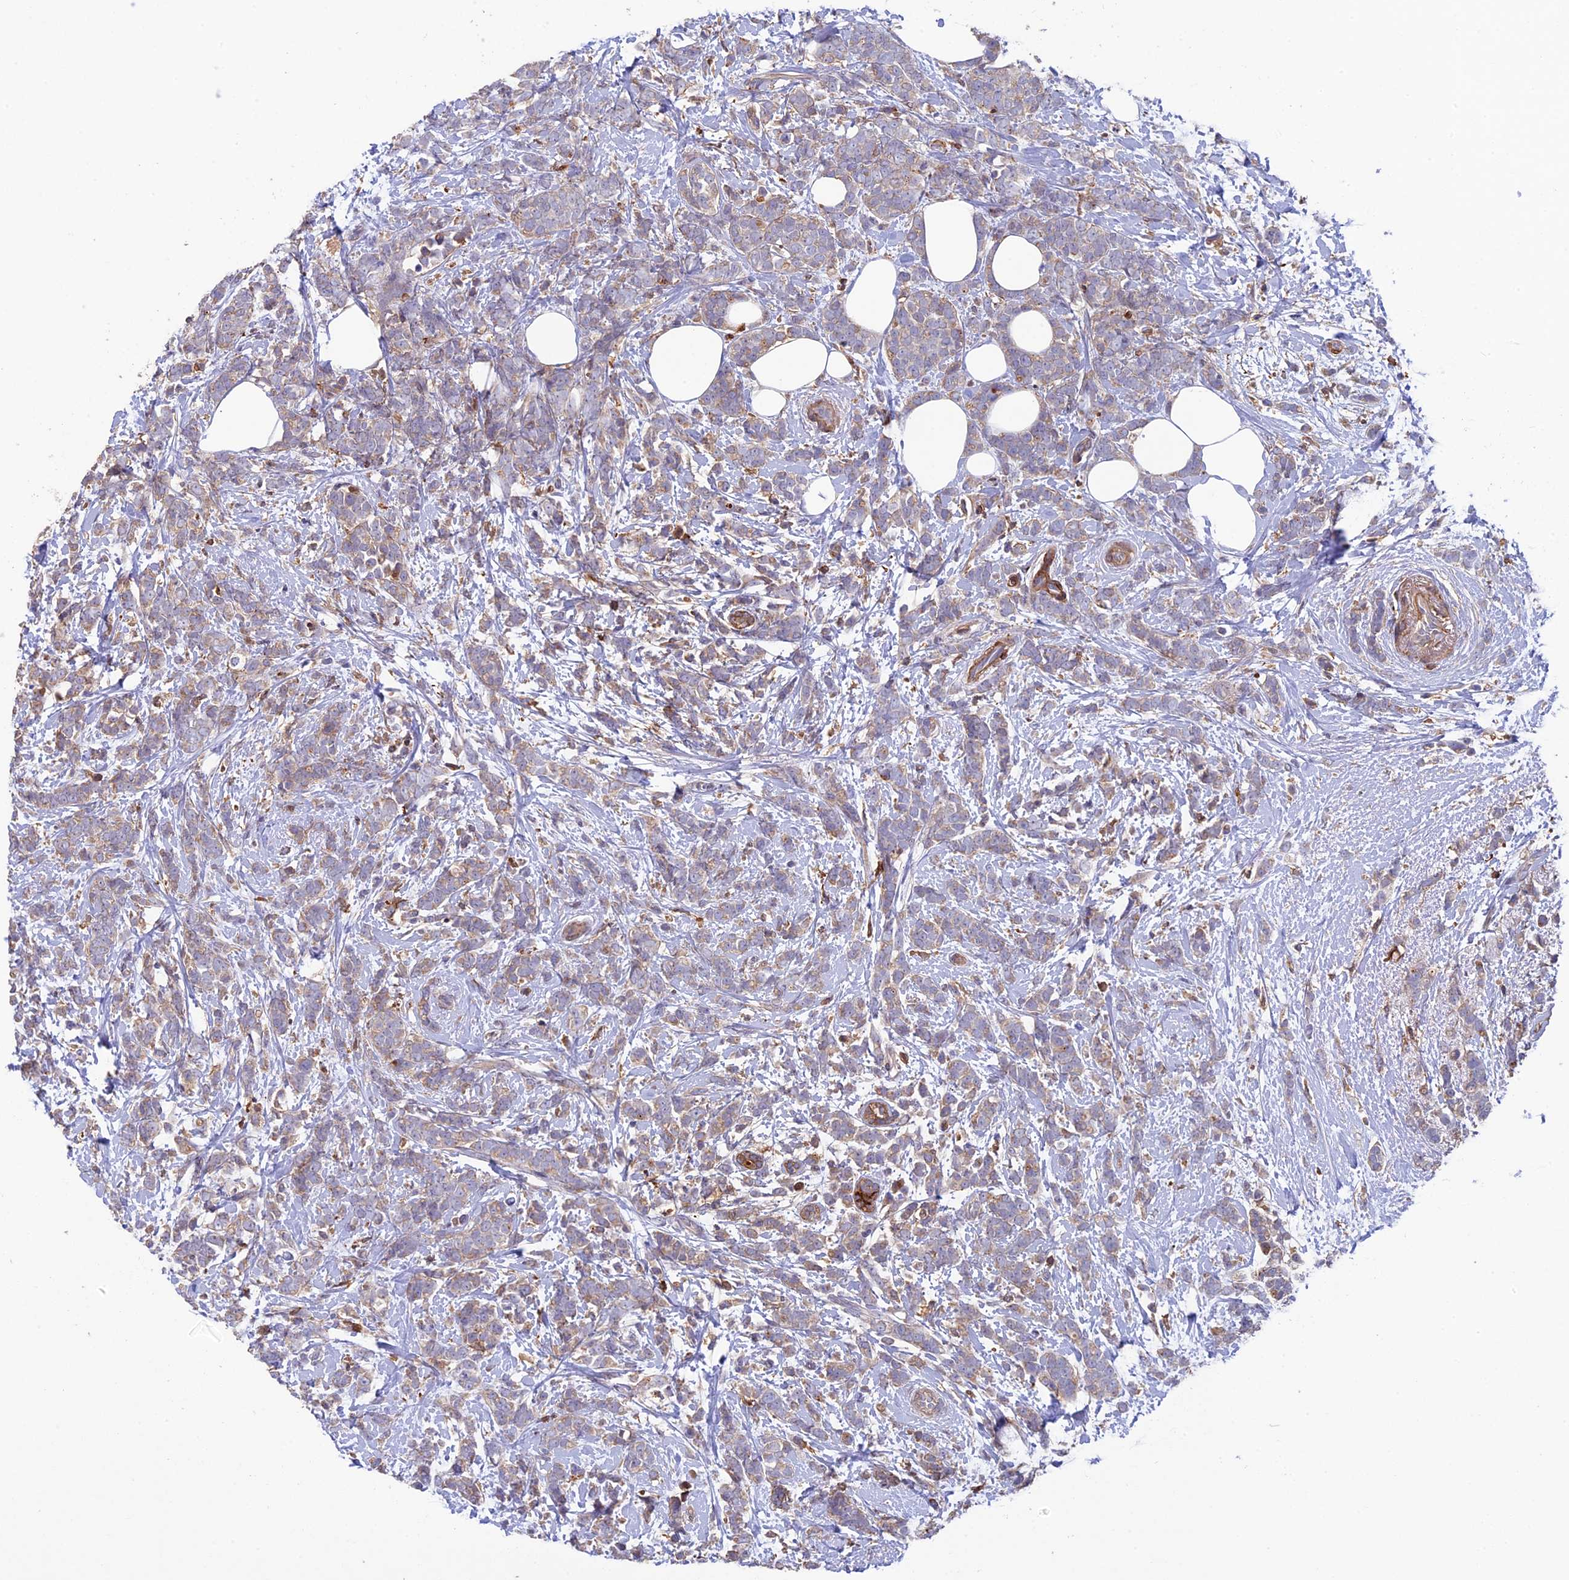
{"staining": {"intensity": "weak", "quantity": "<25%", "location": "cytoplasmic/membranous"}, "tissue": "breast cancer", "cell_type": "Tumor cells", "image_type": "cancer", "snomed": [{"axis": "morphology", "description": "Lobular carcinoma"}, {"axis": "topography", "description": "Breast"}], "caption": "There is no significant staining in tumor cells of breast lobular carcinoma.", "gene": "FERMT1", "patient": {"sex": "female", "age": 58}}